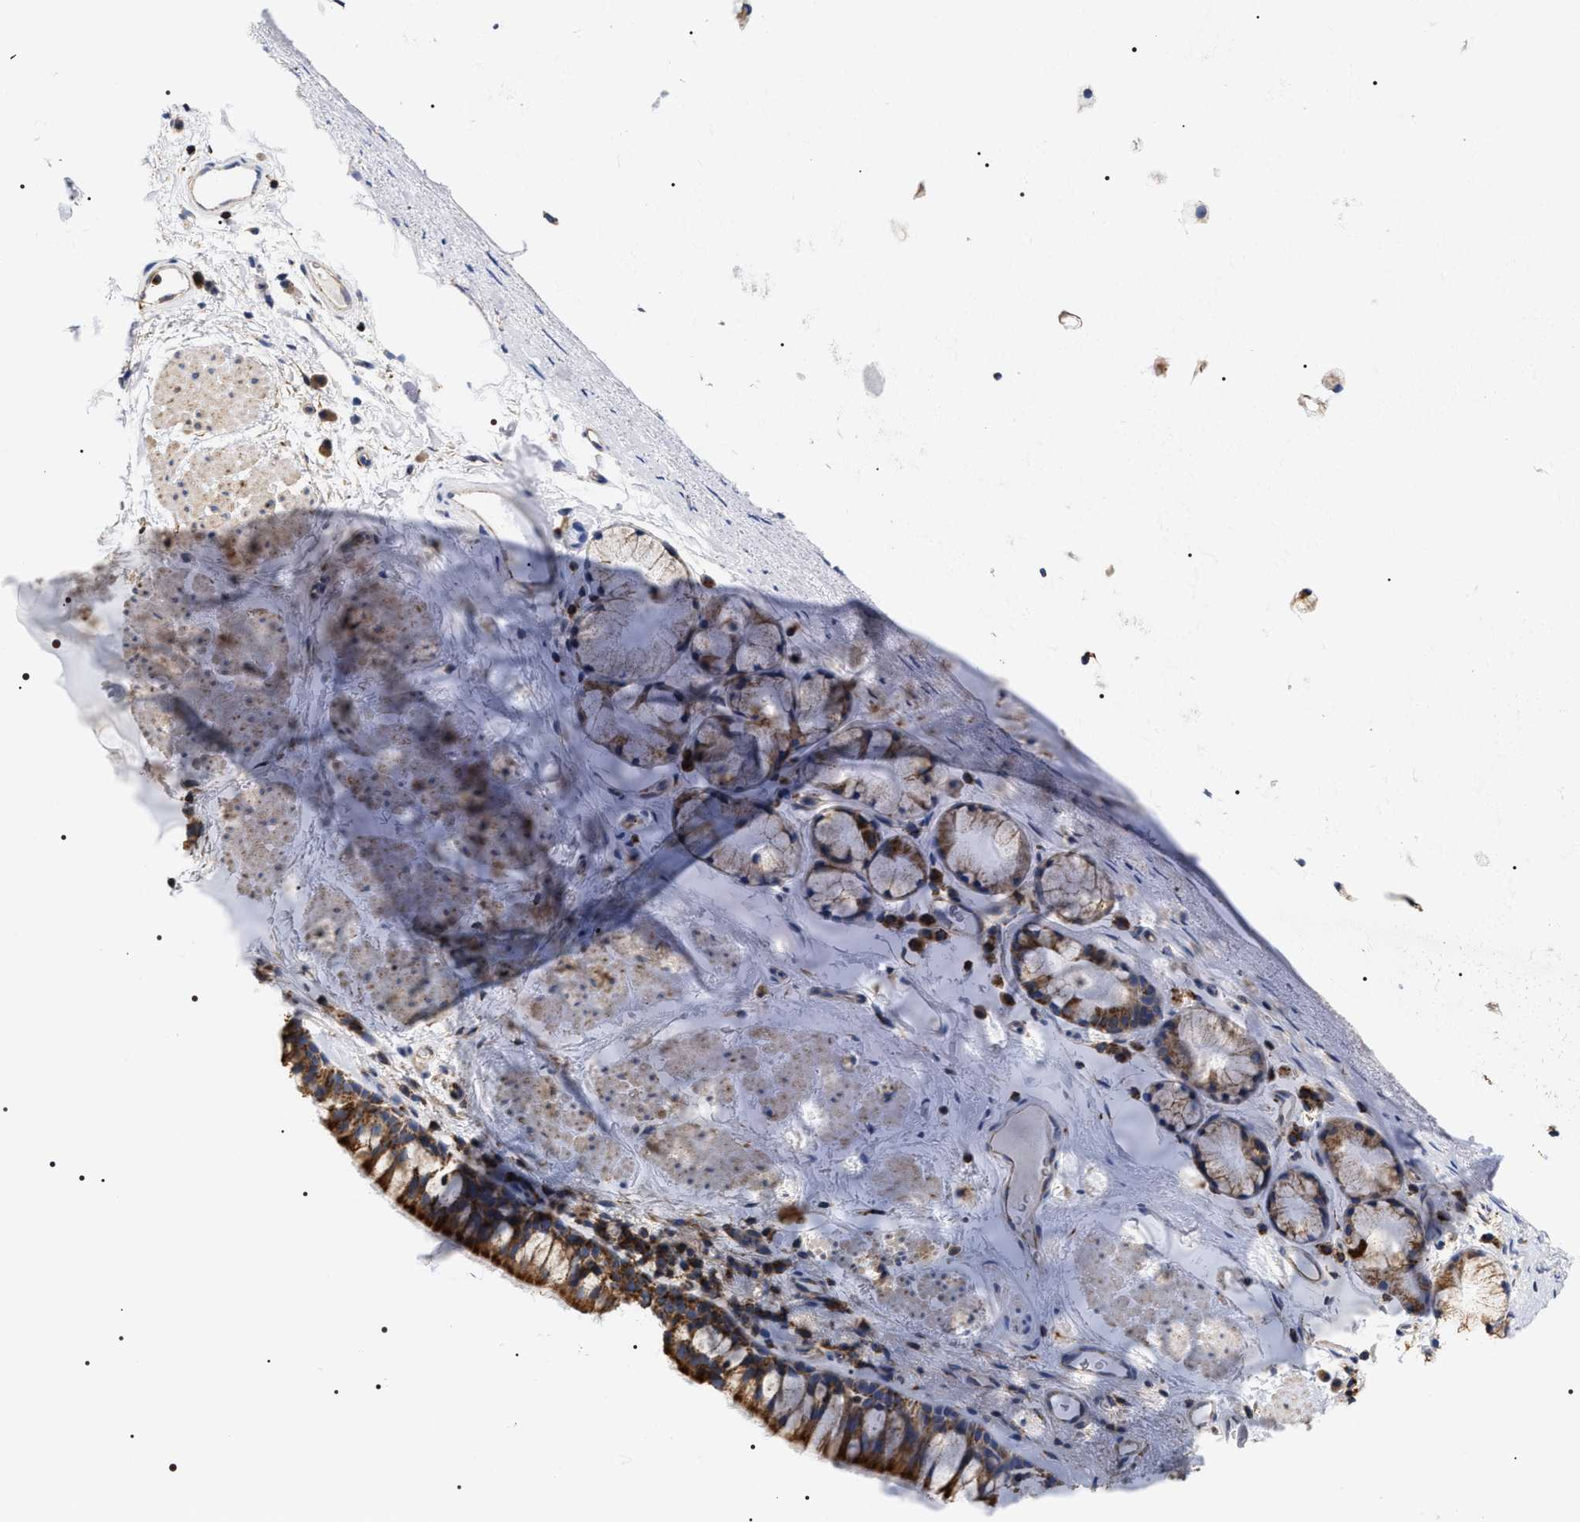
{"staining": {"intensity": "strong", "quantity": ">75%", "location": "cytoplasmic/membranous"}, "tissue": "bronchus", "cell_type": "Respiratory epithelial cells", "image_type": "normal", "snomed": [{"axis": "morphology", "description": "Normal tissue, NOS"}, {"axis": "topography", "description": "Cartilage tissue"}, {"axis": "topography", "description": "Bronchus"}], "caption": "Normal bronchus reveals strong cytoplasmic/membranous positivity in about >75% of respiratory epithelial cells.", "gene": "COG5", "patient": {"sex": "female", "age": 53}}